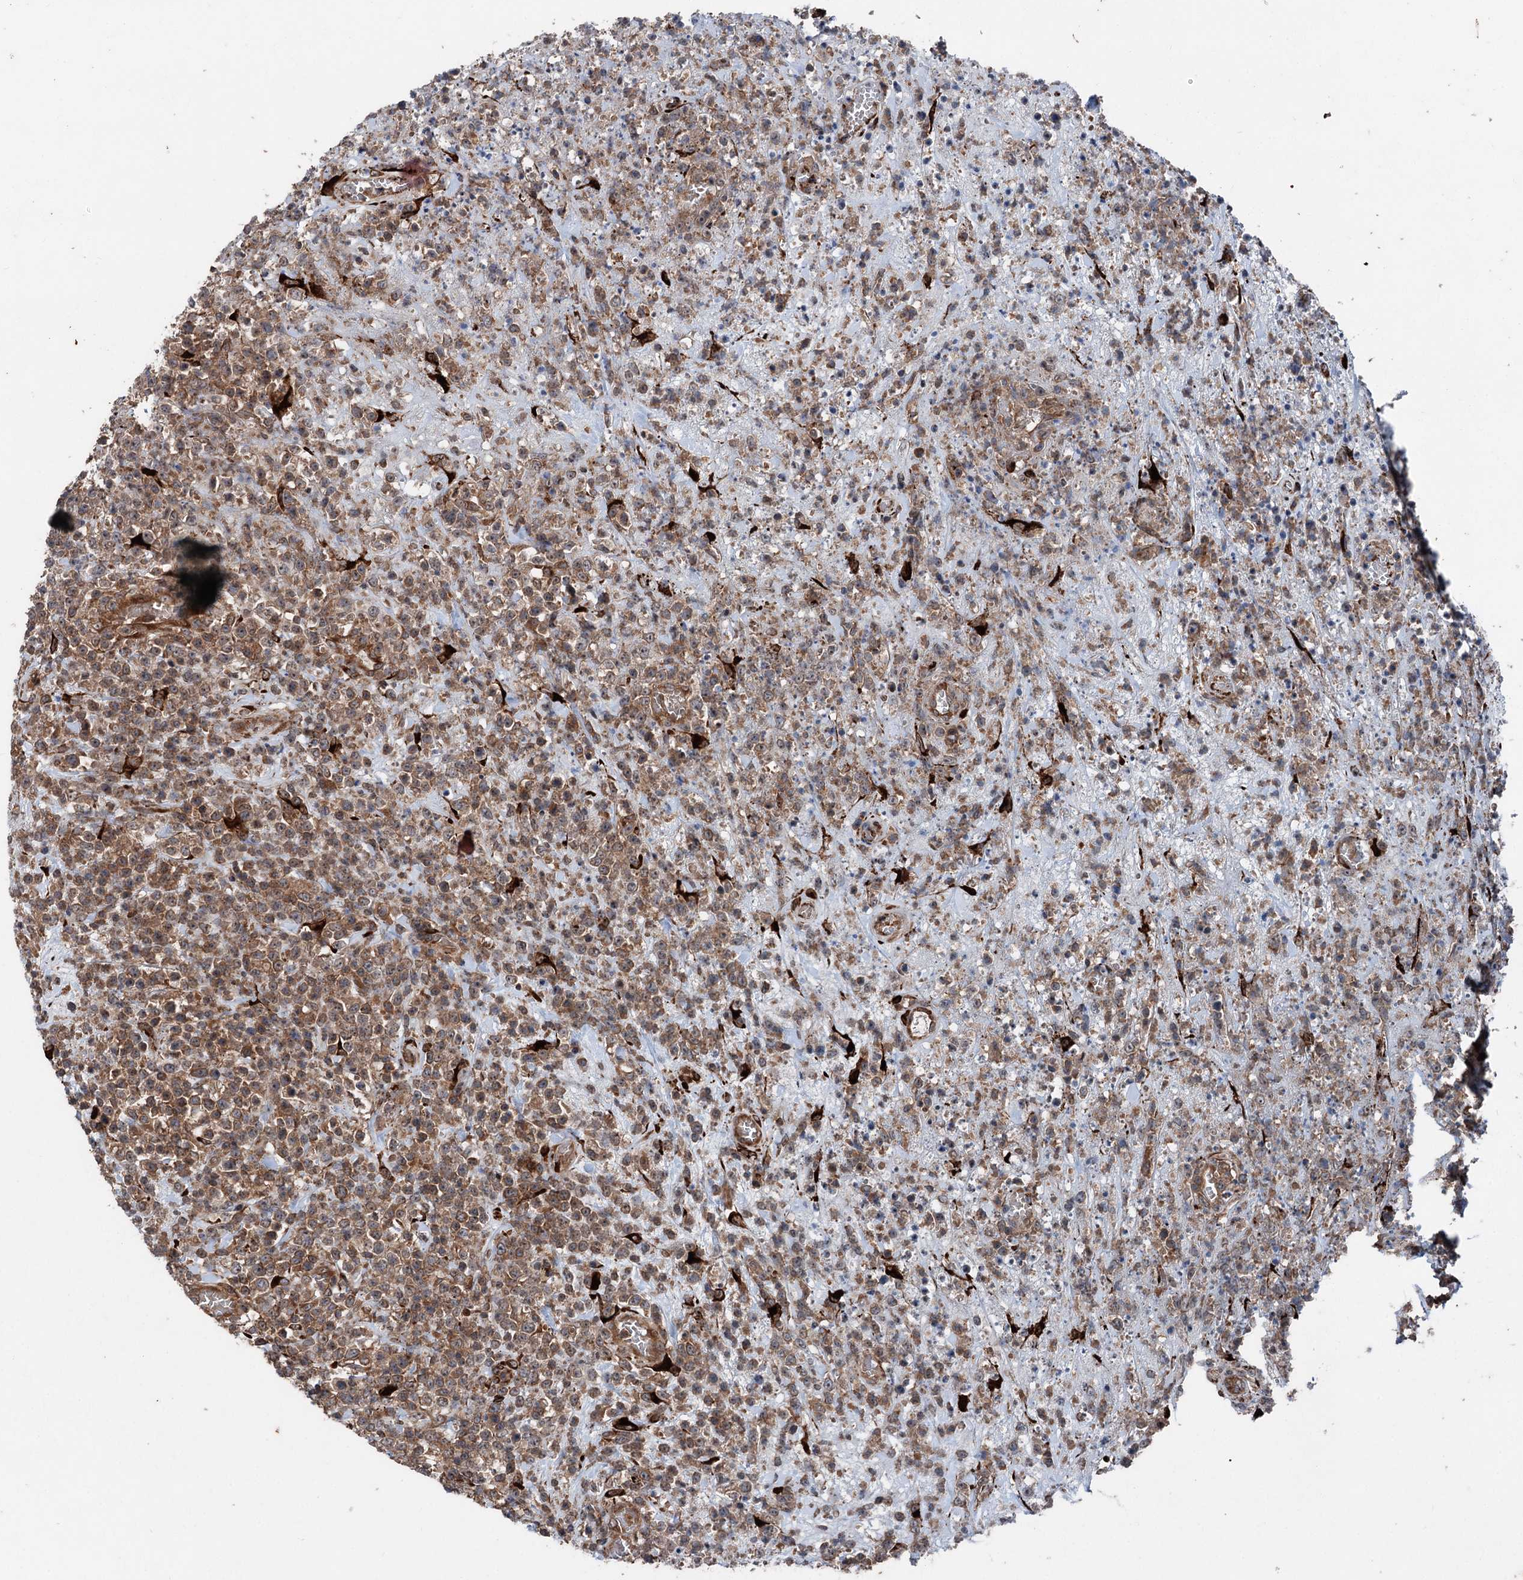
{"staining": {"intensity": "moderate", "quantity": ">75%", "location": "cytoplasmic/membranous"}, "tissue": "lymphoma", "cell_type": "Tumor cells", "image_type": "cancer", "snomed": [{"axis": "morphology", "description": "Malignant lymphoma, non-Hodgkin's type, High grade"}, {"axis": "topography", "description": "Colon"}], "caption": "A photomicrograph of human lymphoma stained for a protein exhibits moderate cytoplasmic/membranous brown staining in tumor cells.", "gene": "DDIAS", "patient": {"sex": "female", "age": 53}}